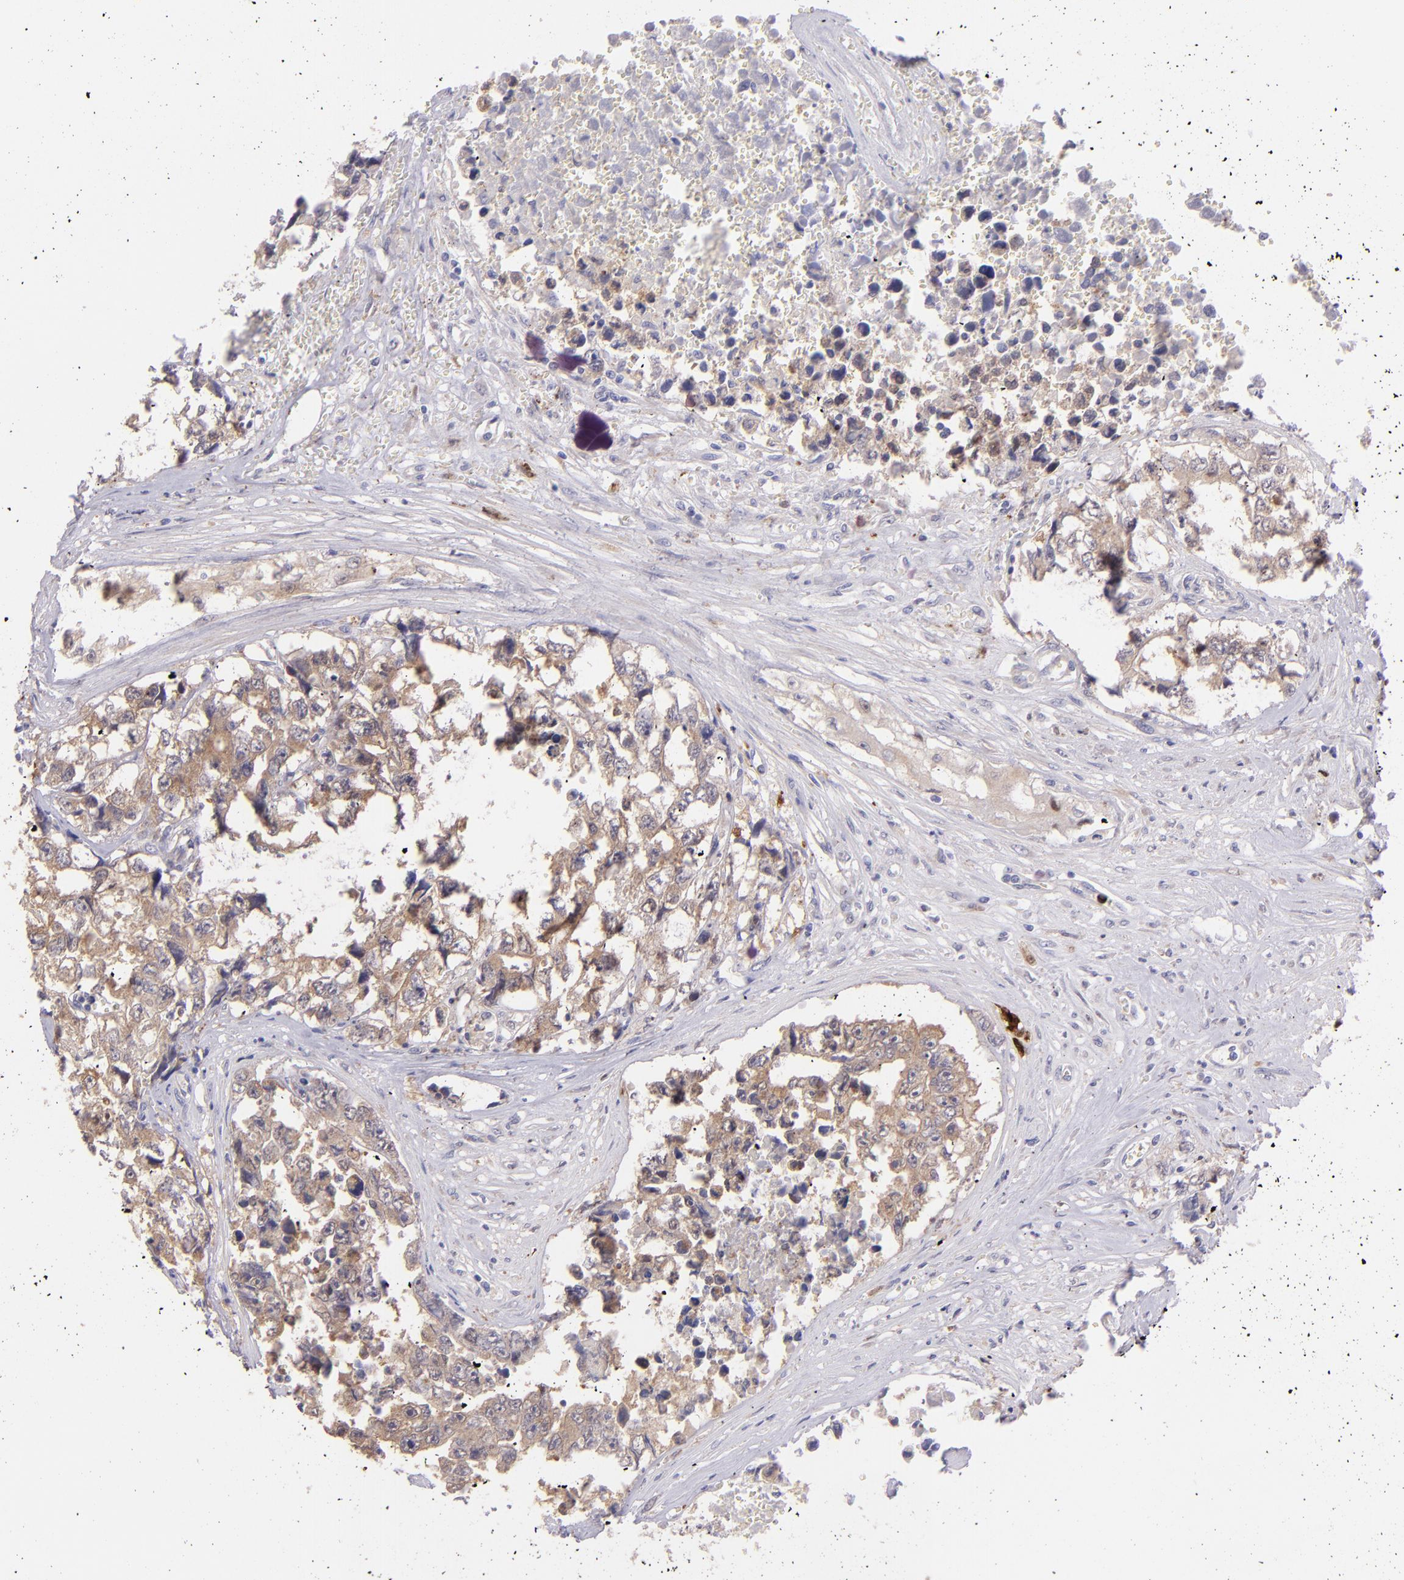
{"staining": {"intensity": "moderate", "quantity": ">75%", "location": "cytoplasmic/membranous"}, "tissue": "testis cancer", "cell_type": "Tumor cells", "image_type": "cancer", "snomed": [{"axis": "morphology", "description": "Carcinoma, Embryonal, NOS"}, {"axis": "topography", "description": "Testis"}], "caption": "Immunohistochemistry of human embryonal carcinoma (testis) displays medium levels of moderate cytoplasmic/membranous staining in approximately >75% of tumor cells.", "gene": "SH2D4A", "patient": {"sex": "male", "age": 31}}